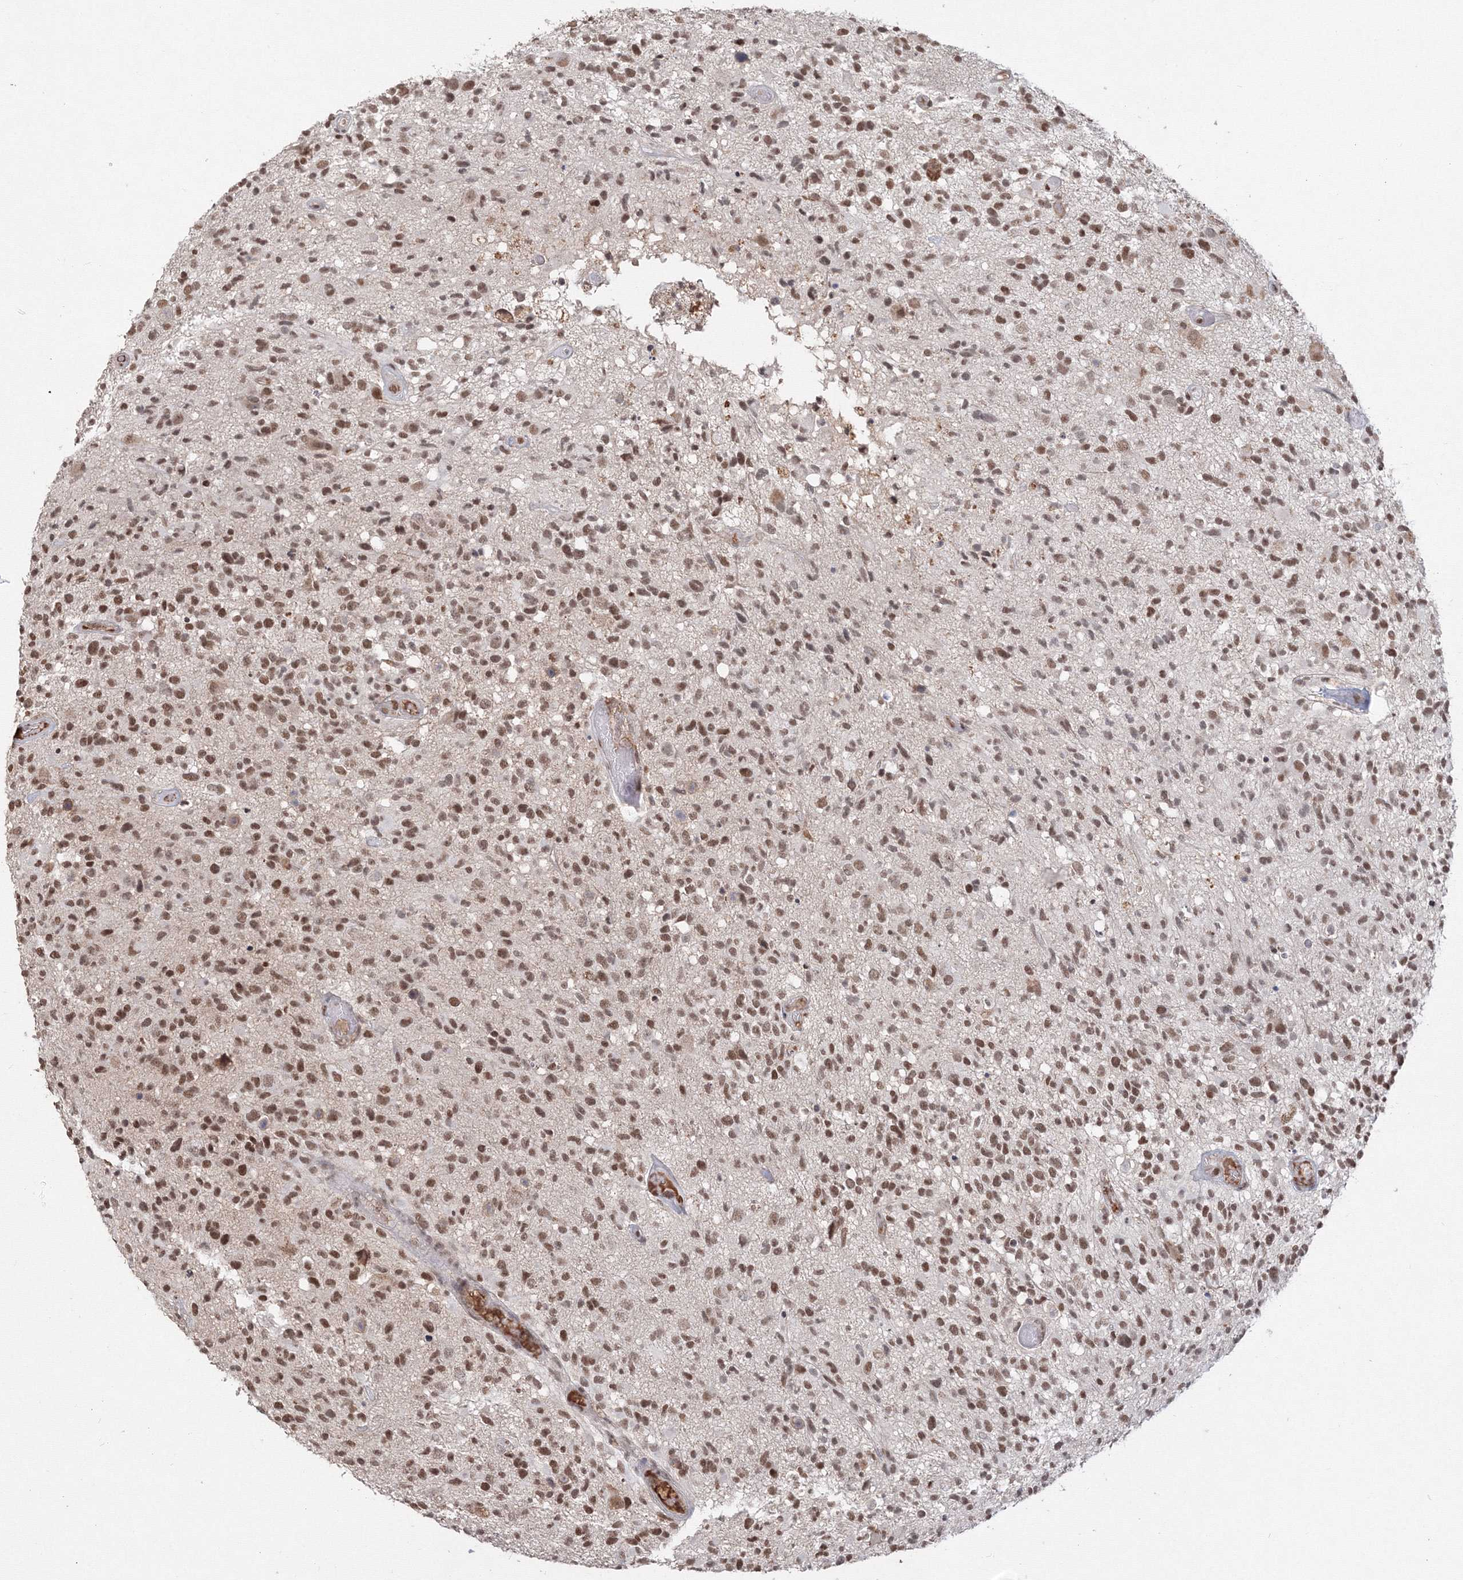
{"staining": {"intensity": "moderate", "quantity": ">75%", "location": "nuclear"}, "tissue": "glioma", "cell_type": "Tumor cells", "image_type": "cancer", "snomed": [{"axis": "morphology", "description": "Glioma, malignant, High grade"}, {"axis": "morphology", "description": "Glioblastoma, NOS"}, {"axis": "topography", "description": "Brain"}], "caption": "Glioma tissue displays moderate nuclear staining in approximately >75% of tumor cells", "gene": "IWS1", "patient": {"sex": "male", "age": 60}}